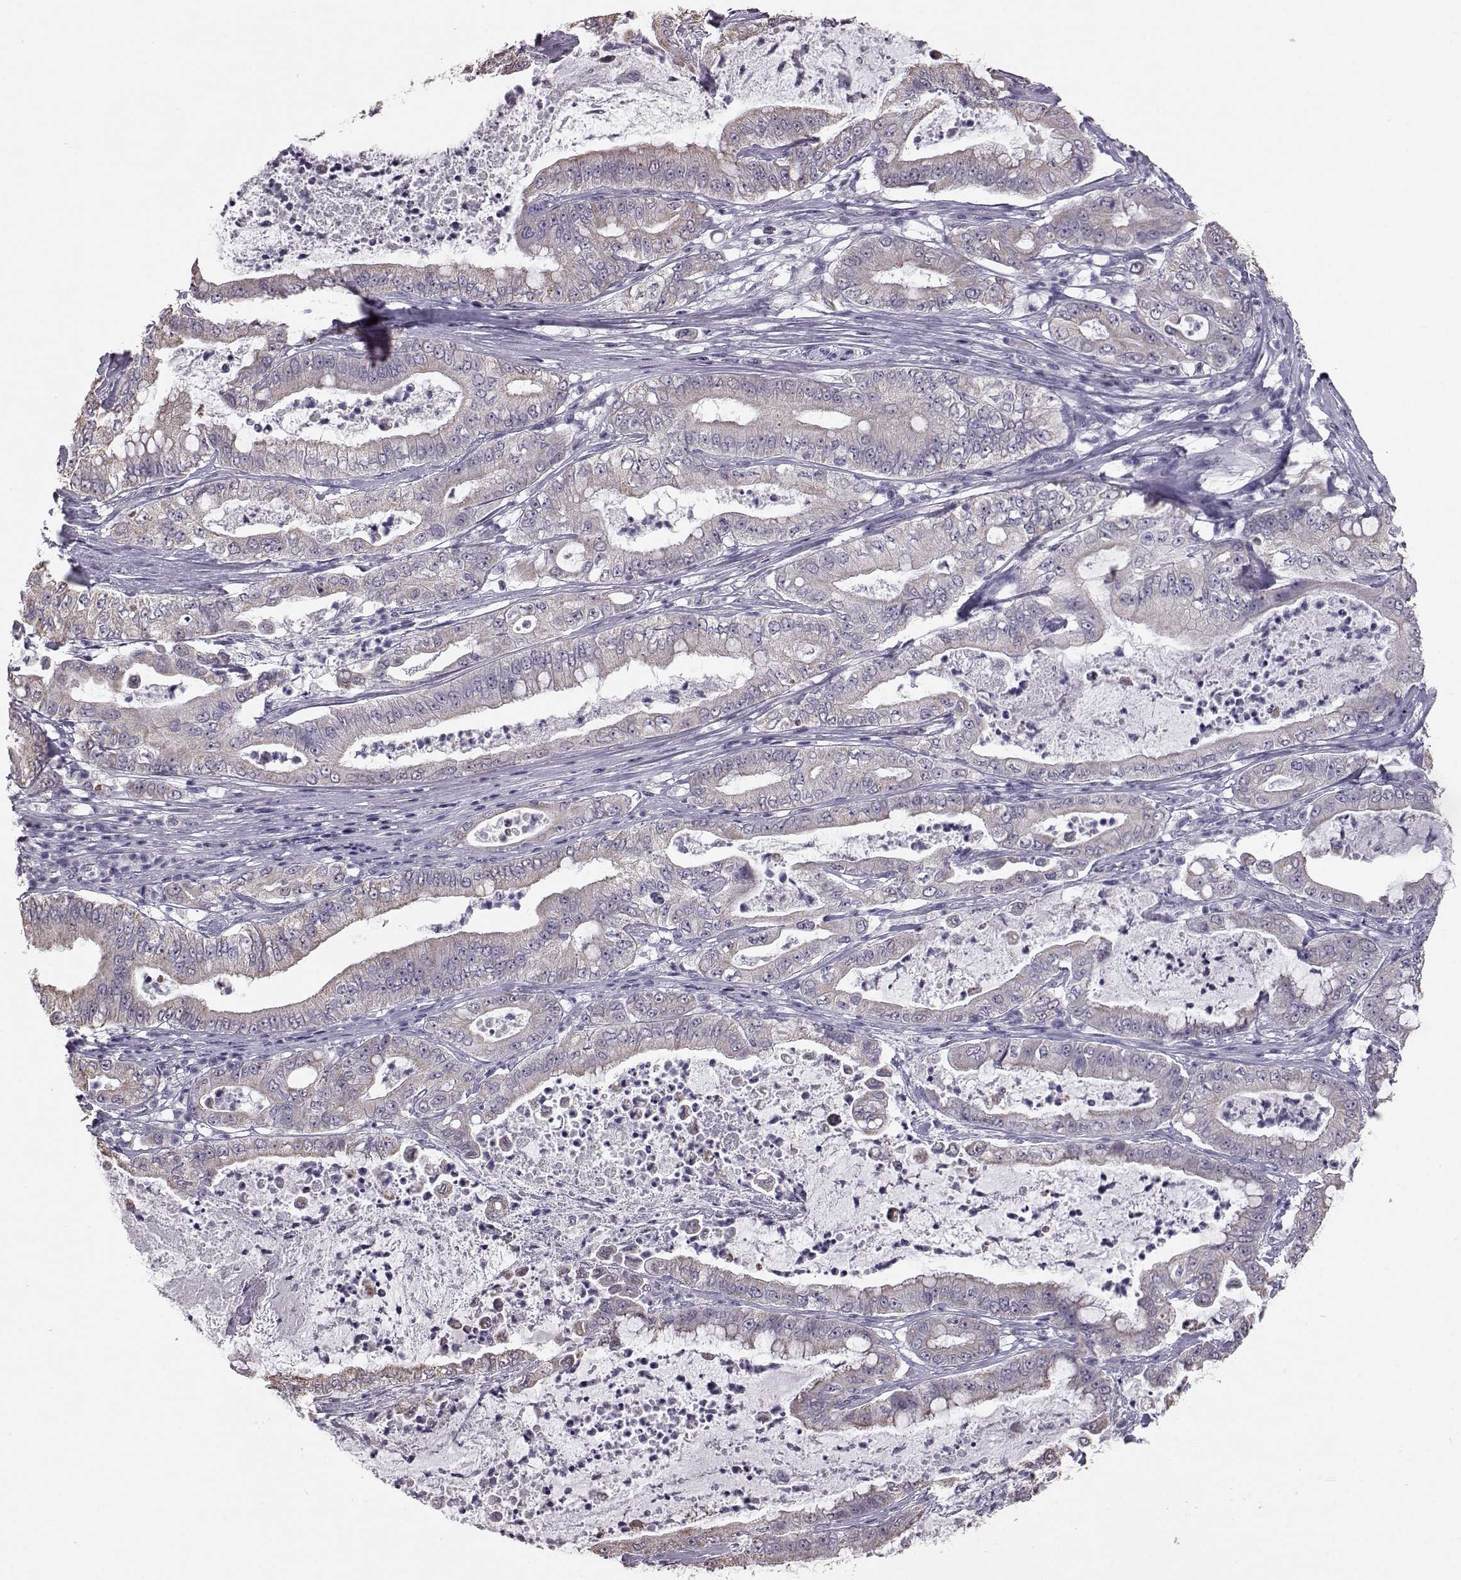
{"staining": {"intensity": "weak", "quantity": "<25%", "location": "cytoplasmic/membranous"}, "tissue": "pancreatic cancer", "cell_type": "Tumor cells", "image_type": "cancer", "snomed": [{"axis": "morphology", "description": "Adenocarcinoma, NOS"}, {"axis": "topography", "description": "Pancreas"}], "caption": "DAB immunohistochemical staining of human pancreatic adenocarcinoma exhibits no significant staining in tumor cells.", "gene": "ALDH3A1", "patient": {"sex": "male", "age": 71}}